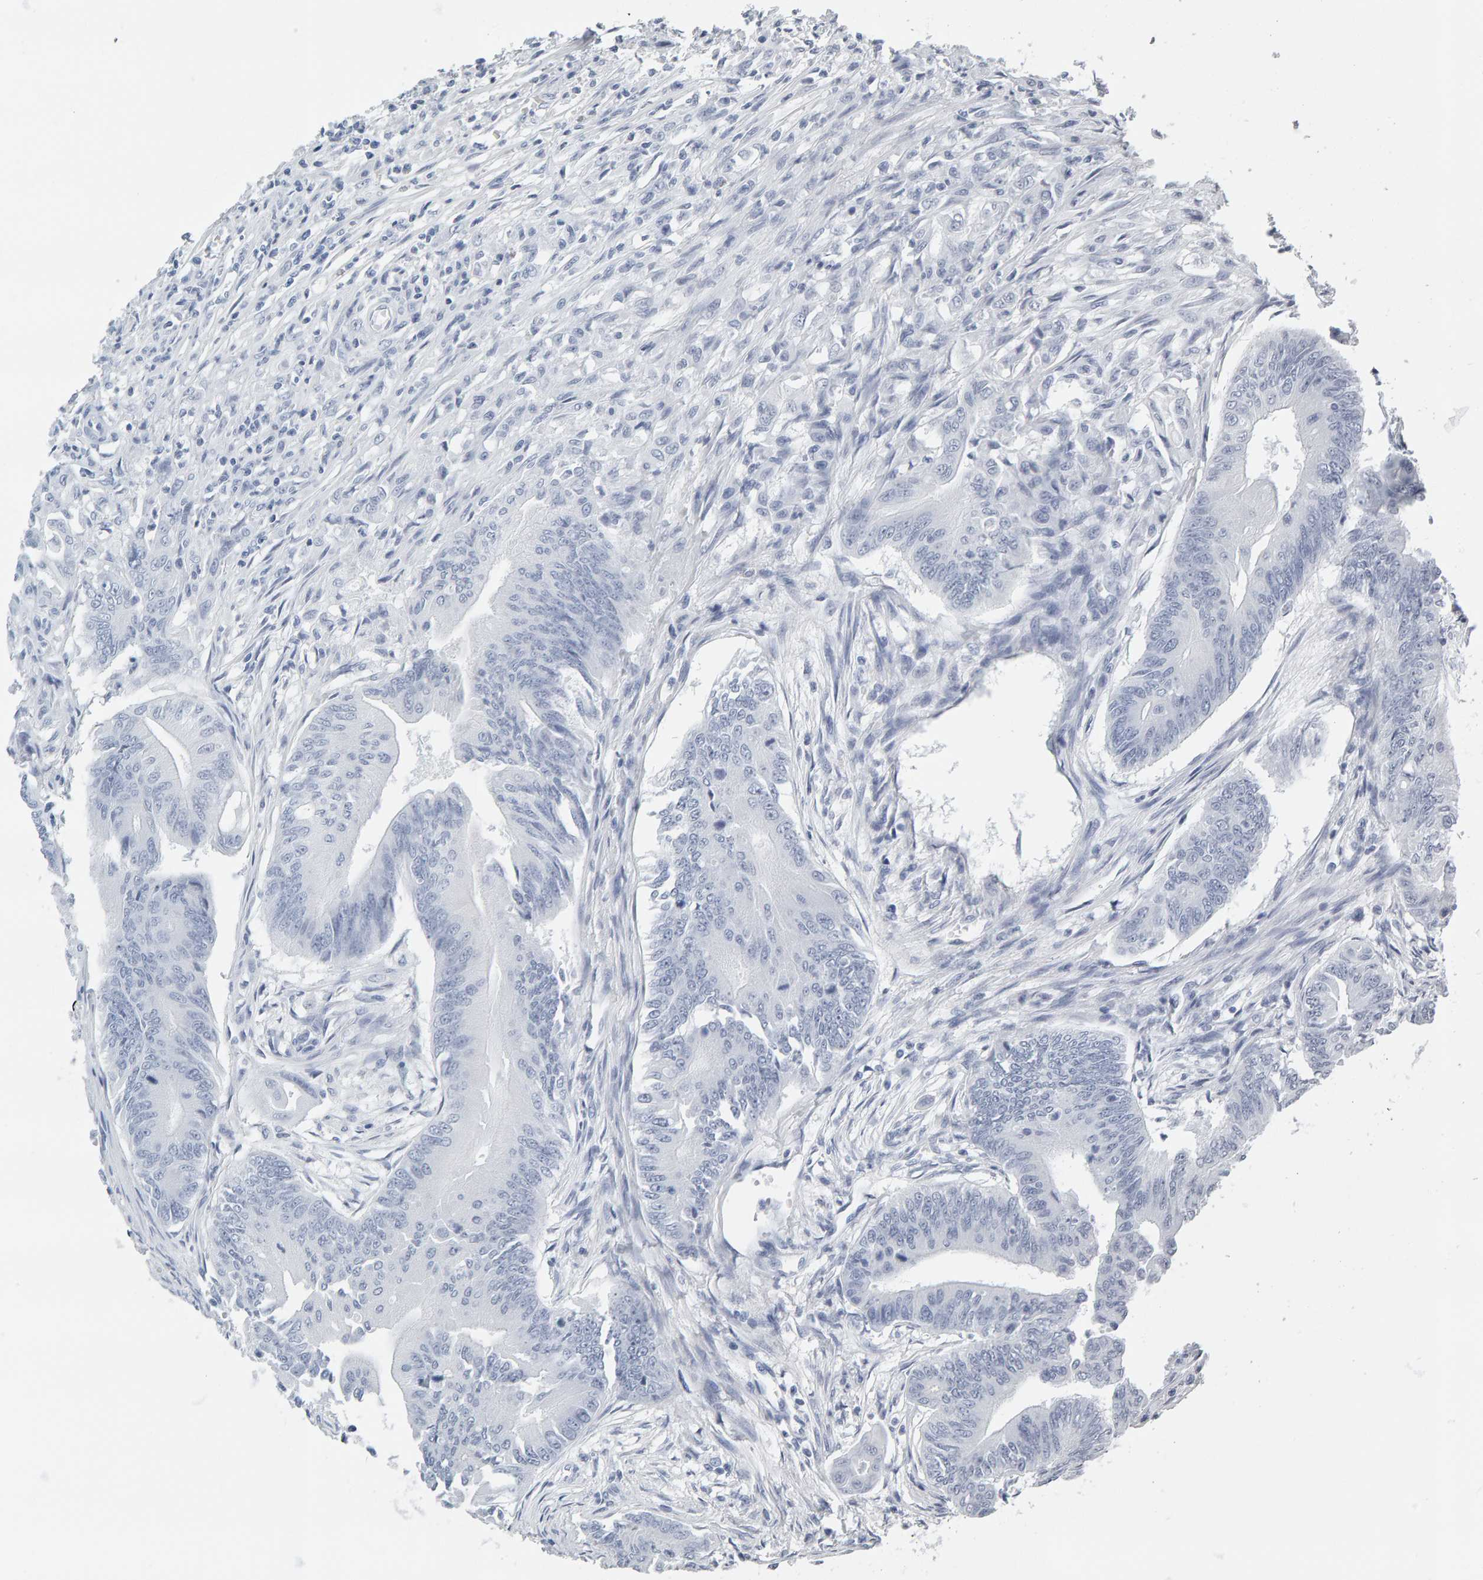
{"staining": {"intensity": "negative", "quantity": "none", "location": "none"}, "tissue": "colorectal cancer", "cell_type": "Tumor cells", "image_type": "cancer", "snomed": [{"axis": "morphology", "description": "Adenoma, NOS"}, {"axis": "morphology", "description": "Adenocarcinoma, NOS"}, {"axis": "topography", "description": "Colon"}], "caption": "Immunohistochemistry of human colorectal adenocarcinoma exhibits no staining in tumor cells.", "gene": "SPACA3", "patient": {"sex": "male", "age": 79}}